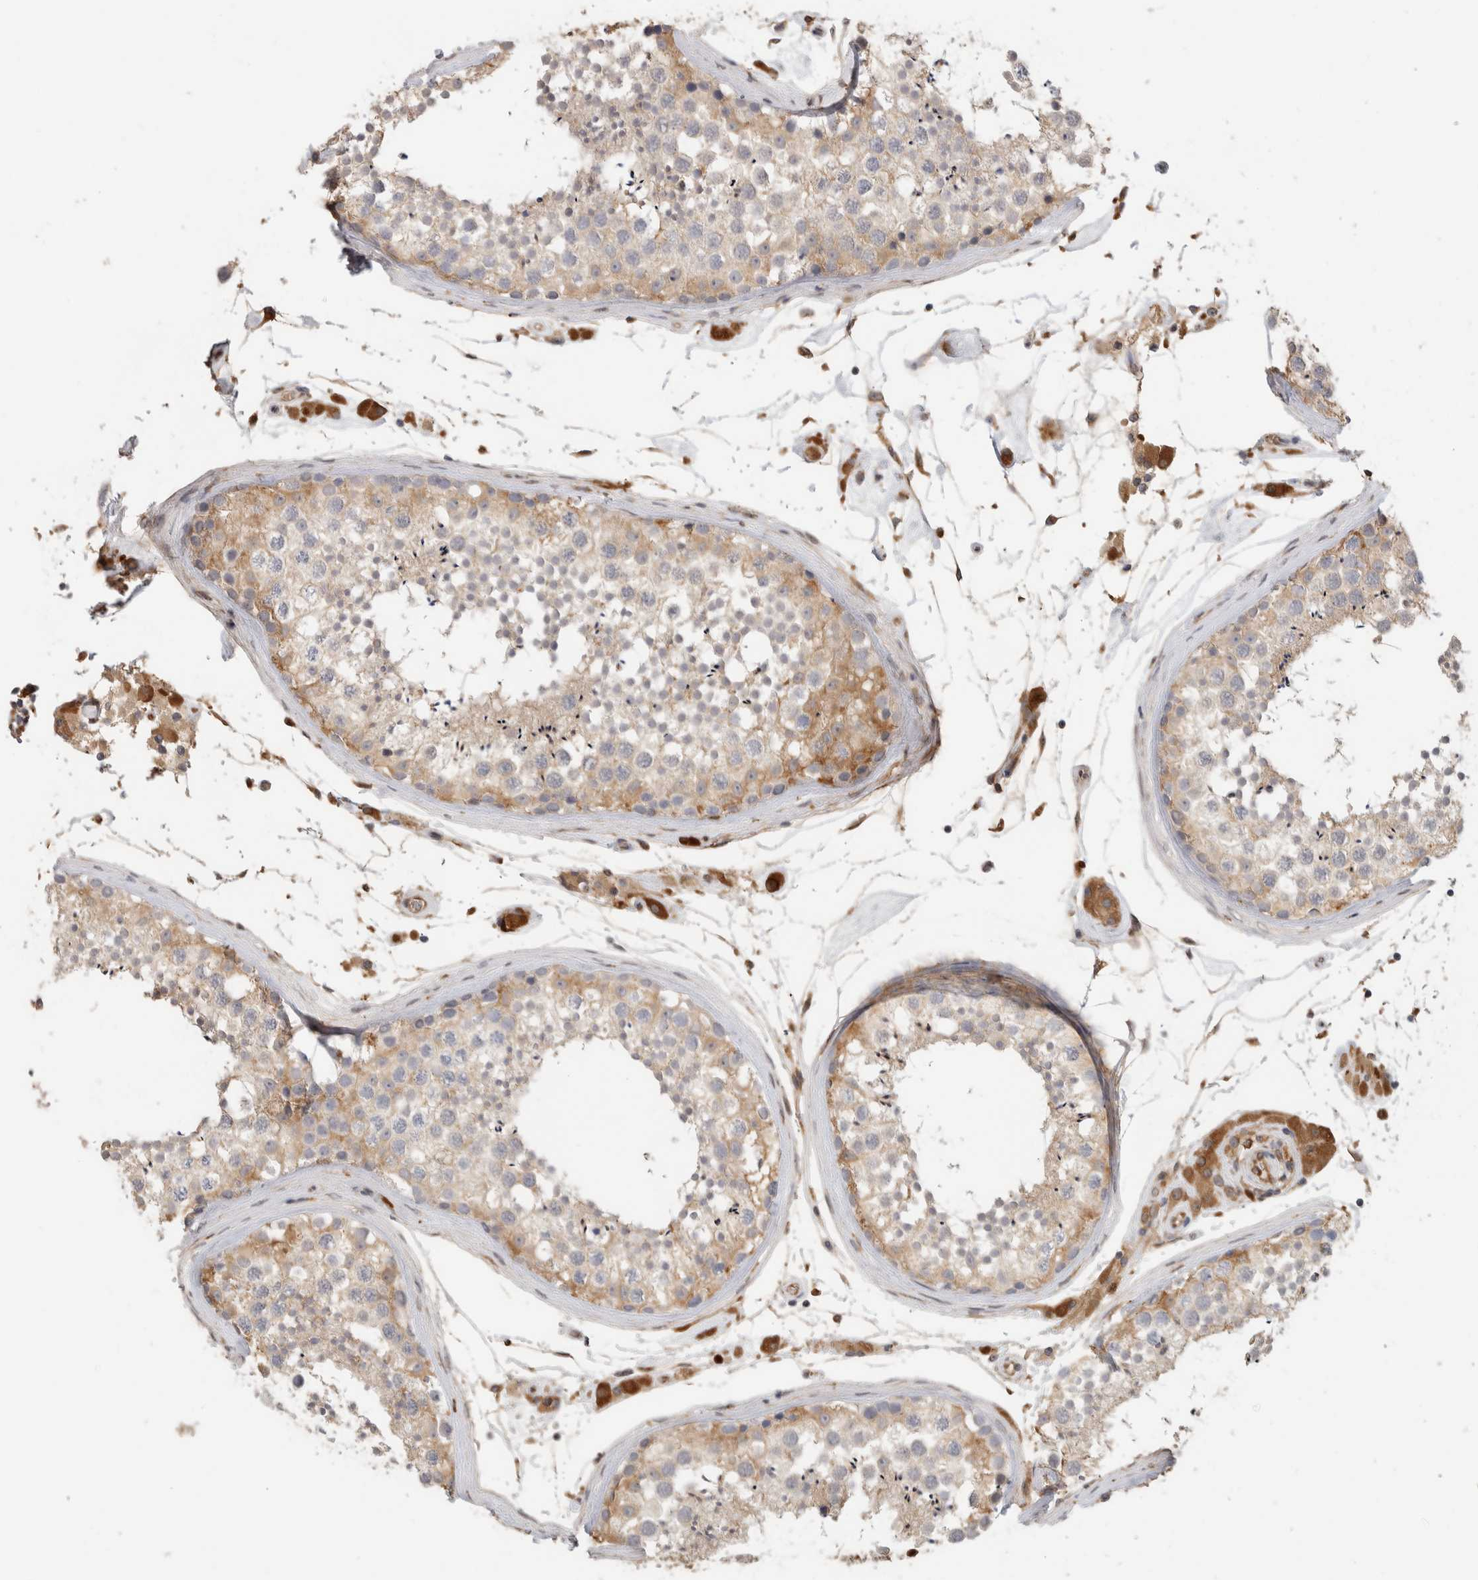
{"staining": {"intensity": "moderate", "quantity": "<25%", "location": "cytoplasmic/membranous"}, "tissue": "testis", "cell_type": "Cells in seminiferous ducts", "image_type": "normal", "snomed": [{"axis": "morphology", "description": "Normal tissue, NOS"}, {"axis": "topography", "description": "Testis"}], "caption": "An image of human testis stained for a protein shows moderate cytoplasmic/membranous brown staining in cells in seminiferous ducts. (DAB (3,3'-diaminobenzidine) = brown stain, brightfield microscopy at high magnification).", "gene": "APOL2", "patient": {"sex": "male", "age": 46}}